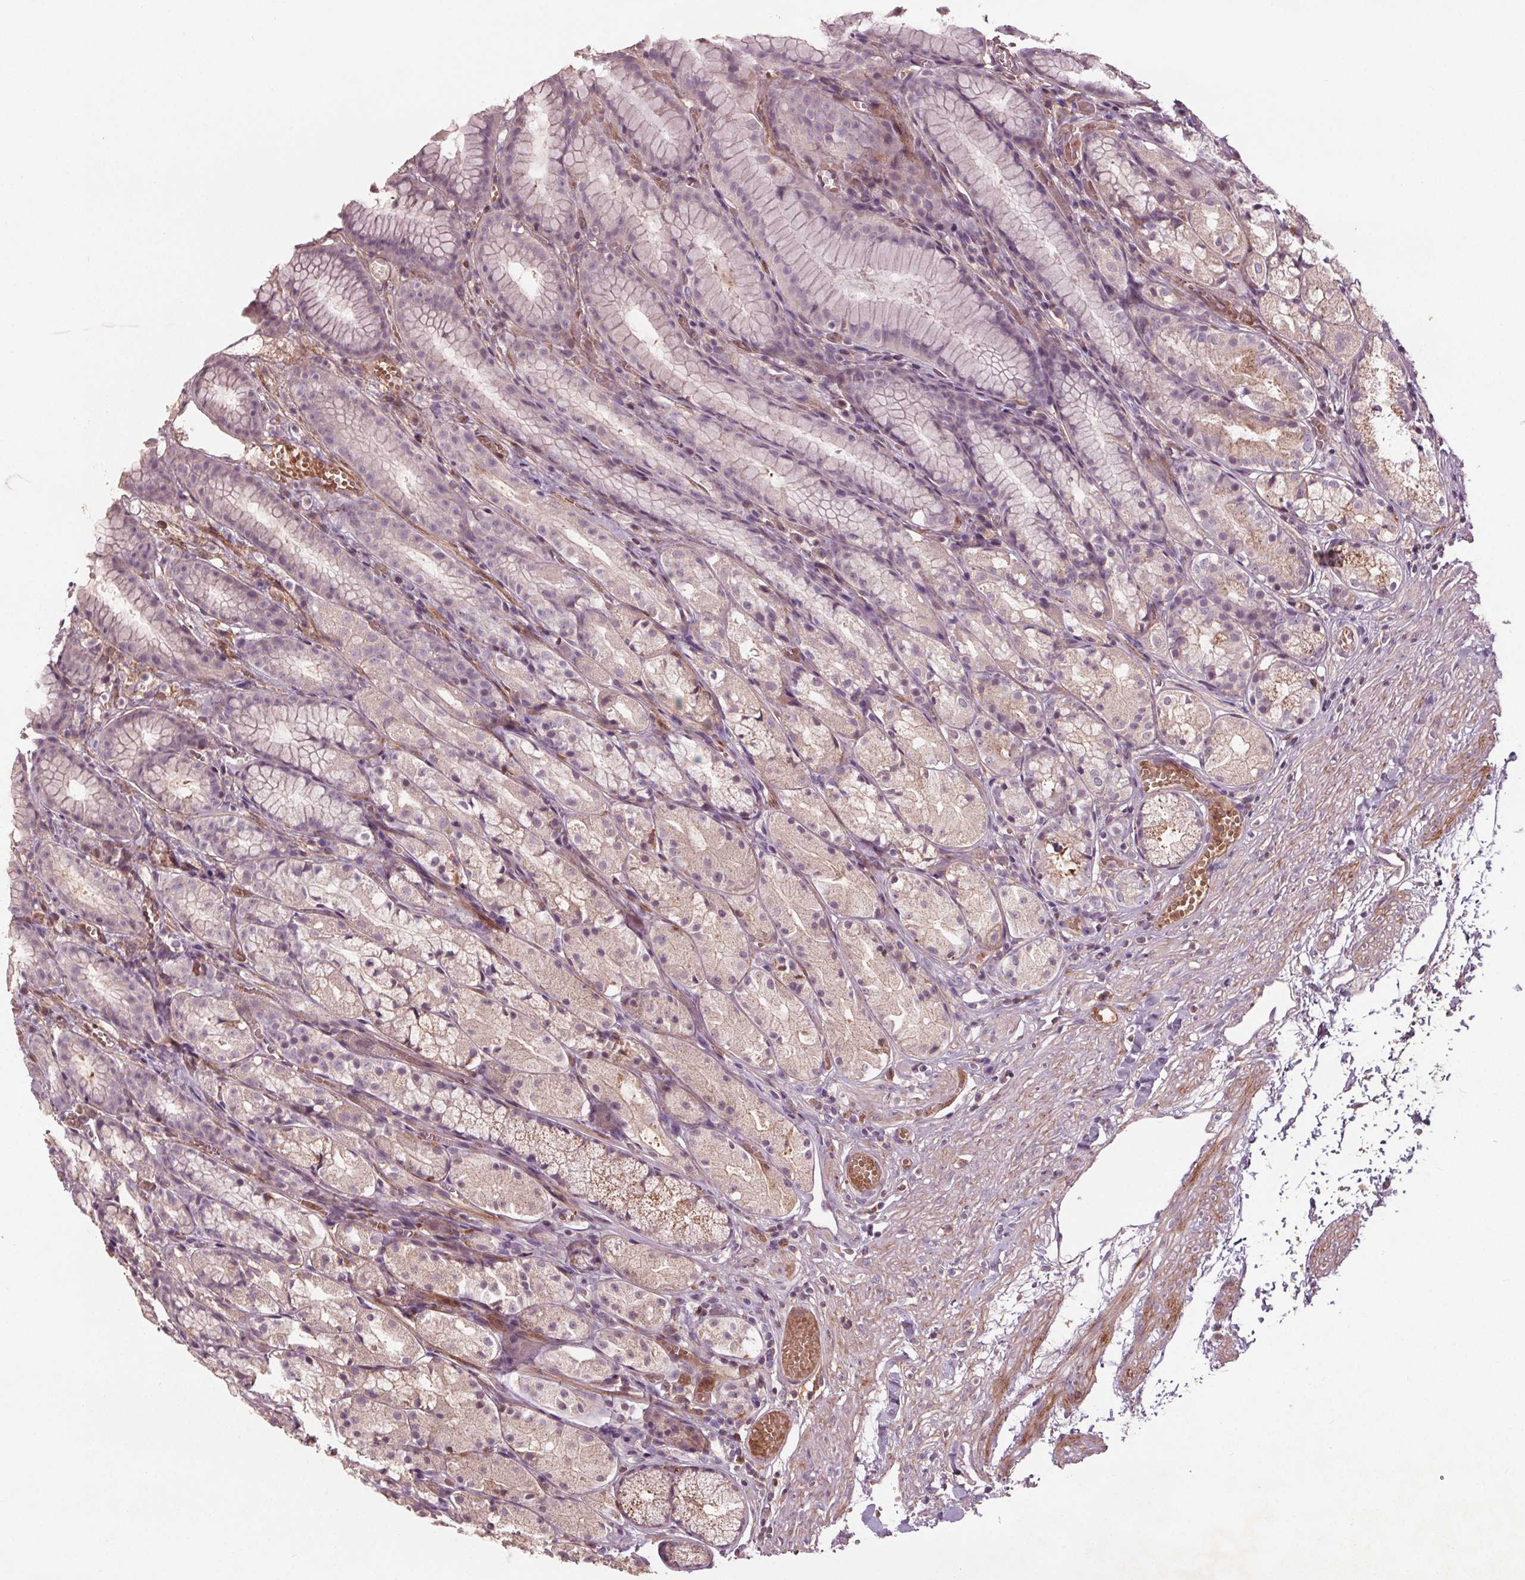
{"staining": {"intensity": "negative", "quantity": "none", "location": "none"}, "tissue": "stomach", "cell_type": "Glandular cells", "image_type": "normal", "snomed": [{"axis": "morphology", "description": "Normal tissue, NOS"}, {"axis": "topography", "description": "Stomach"}], "caption": "Immunohistochemistry (IHC) photomicrograph of unremarkable stomach: human stomach stained with DAB (3,3'-diaminobenzidine) demonstrates no significant protein positivity in glandular cells.", "gene": "PDGFD", "patient": {"sex": "male", "age": 70}}